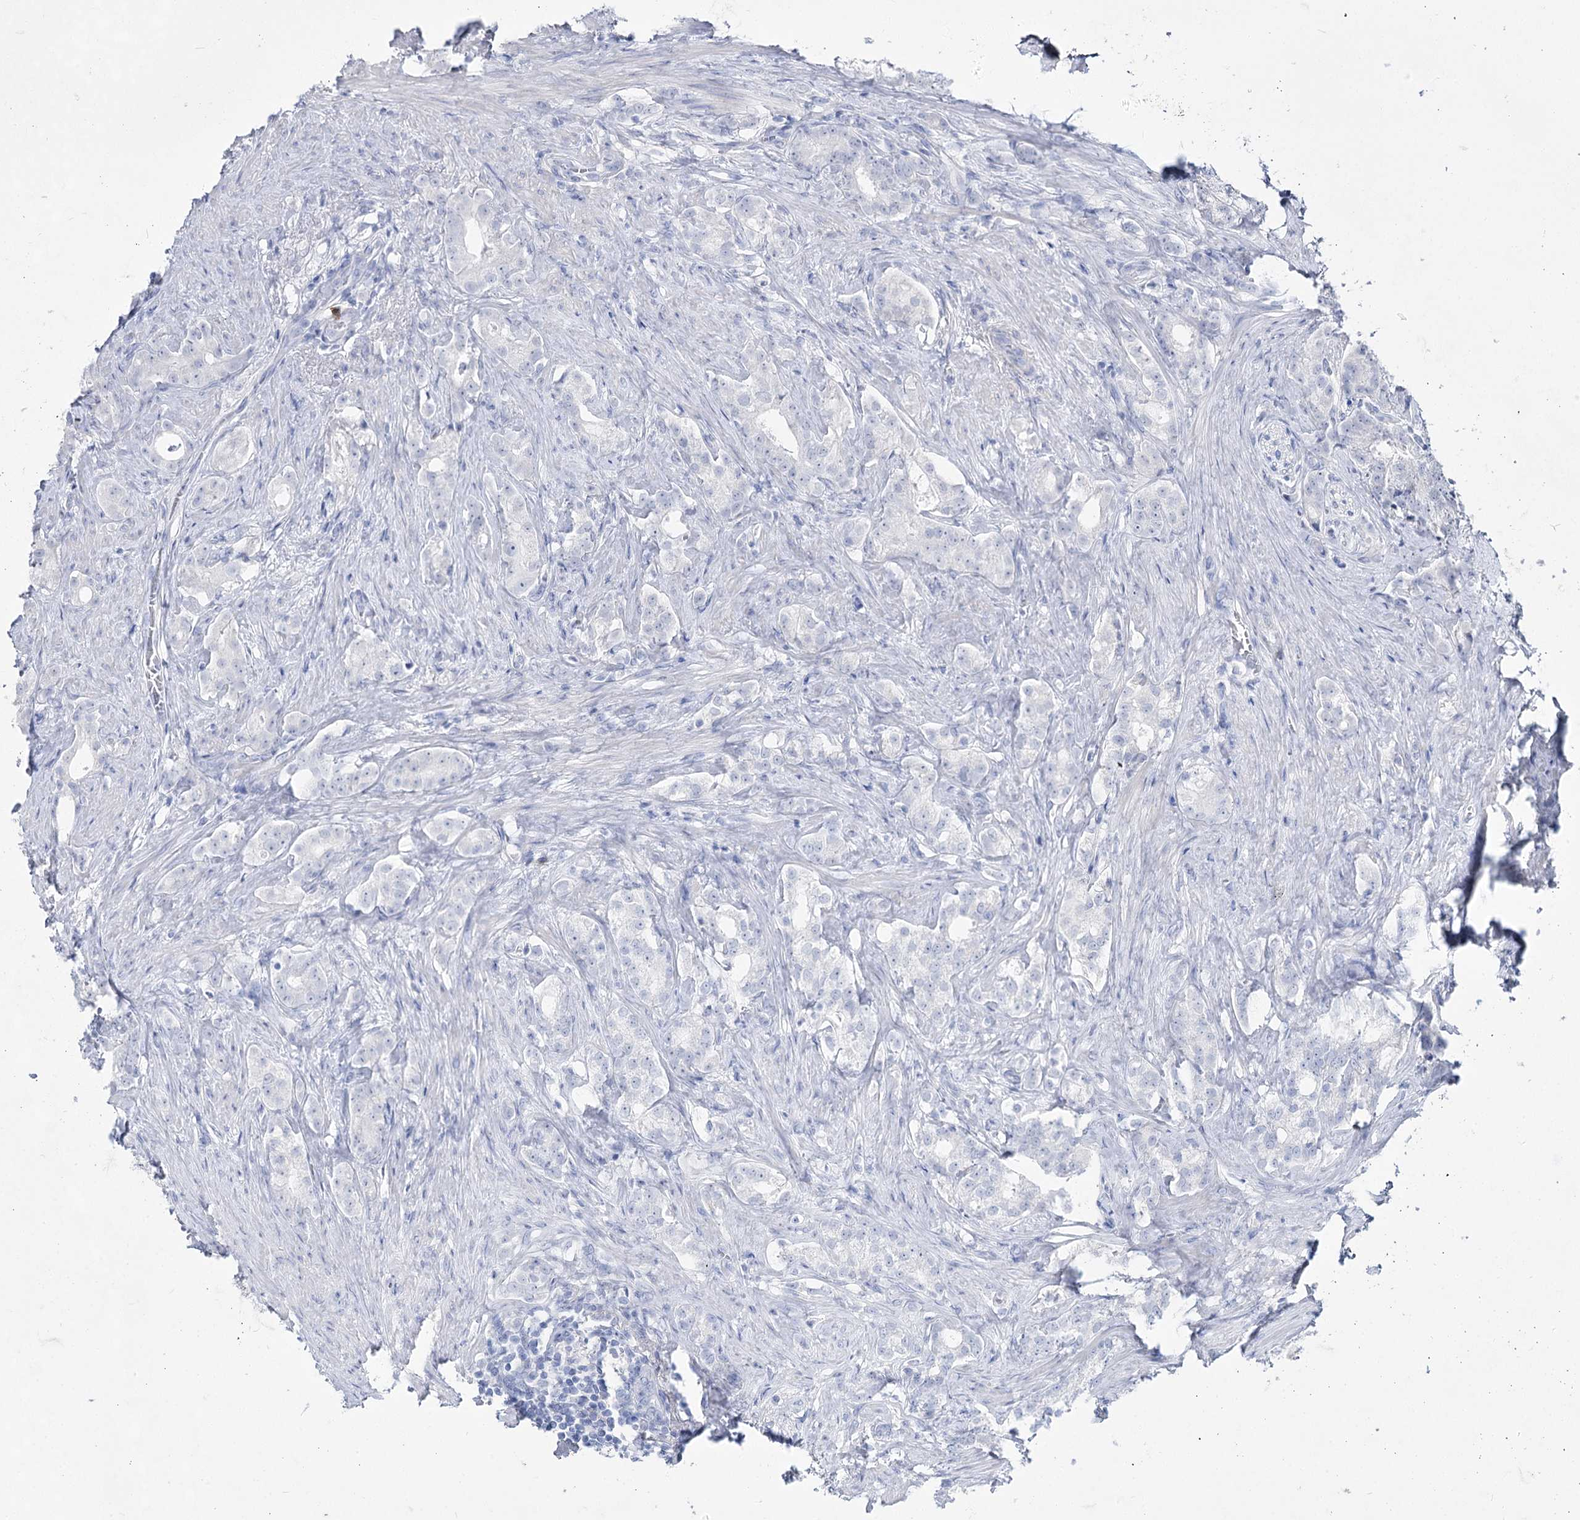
{"staining": {"intensity": "negative", "quantity": "none", "location": "none"}, "tissue": "prostate cancer", "cell_type": "Tumor cells", "image_type": "cancer", "snomed": [{"axis": "morphology", "description": "Adenocarcinoma, Low grade"}, {"axis": "topography", "description": "Prostate"}], "caption": "DAB (3,3'-diaminobenzidine) immunohistochemical staining of human prostate cancer (adenocarcinoma (low-grade)) shows no significant expression in tumor cells.", "gene": "ACRV1", "patient": {"sex": "male", "age": 71}}